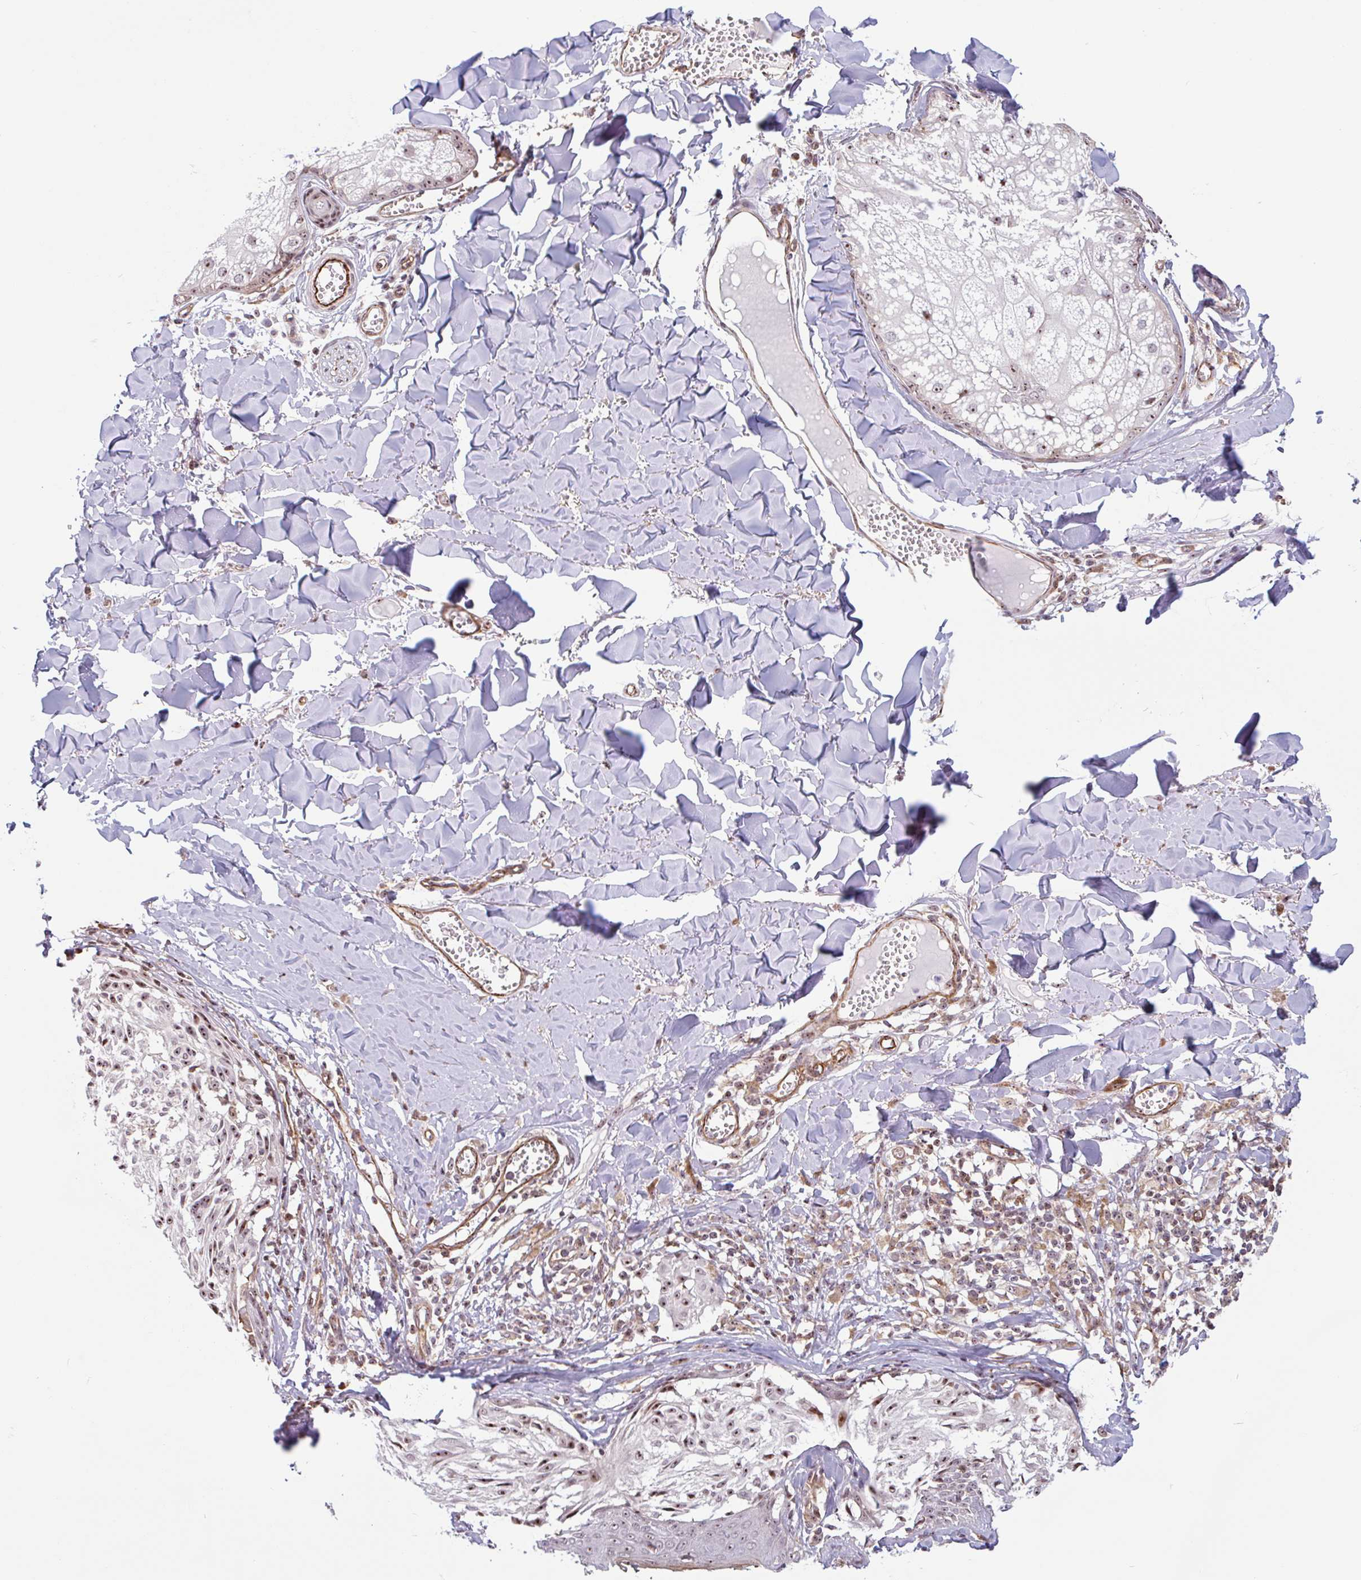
{"staining": {"intensity": "moderate", "quantity": ">75%", "location": "nuclear"}, "tissue": "melanoma", "cell_type": "Tumor cells", "image_type": "cancer", "snomed": [{"axis": "morphology", "description": "Malignant melanoma, NOS"}, {"axis": "topography", "description": "Skin"}], "caption": "Immunohistochemical staining of human melanoma exhibits moderate nuclear protein staining in about >75% of tumor cells. The staining was performed using DAB (3,3'-diaminobenzidine) to visualize the protein expression in brown, while the nuclei were stained in blue with hematoxylin (Magnification: 20x).", "gene": "ZNF689", "patient": {"sex": "female", "age": 43}}